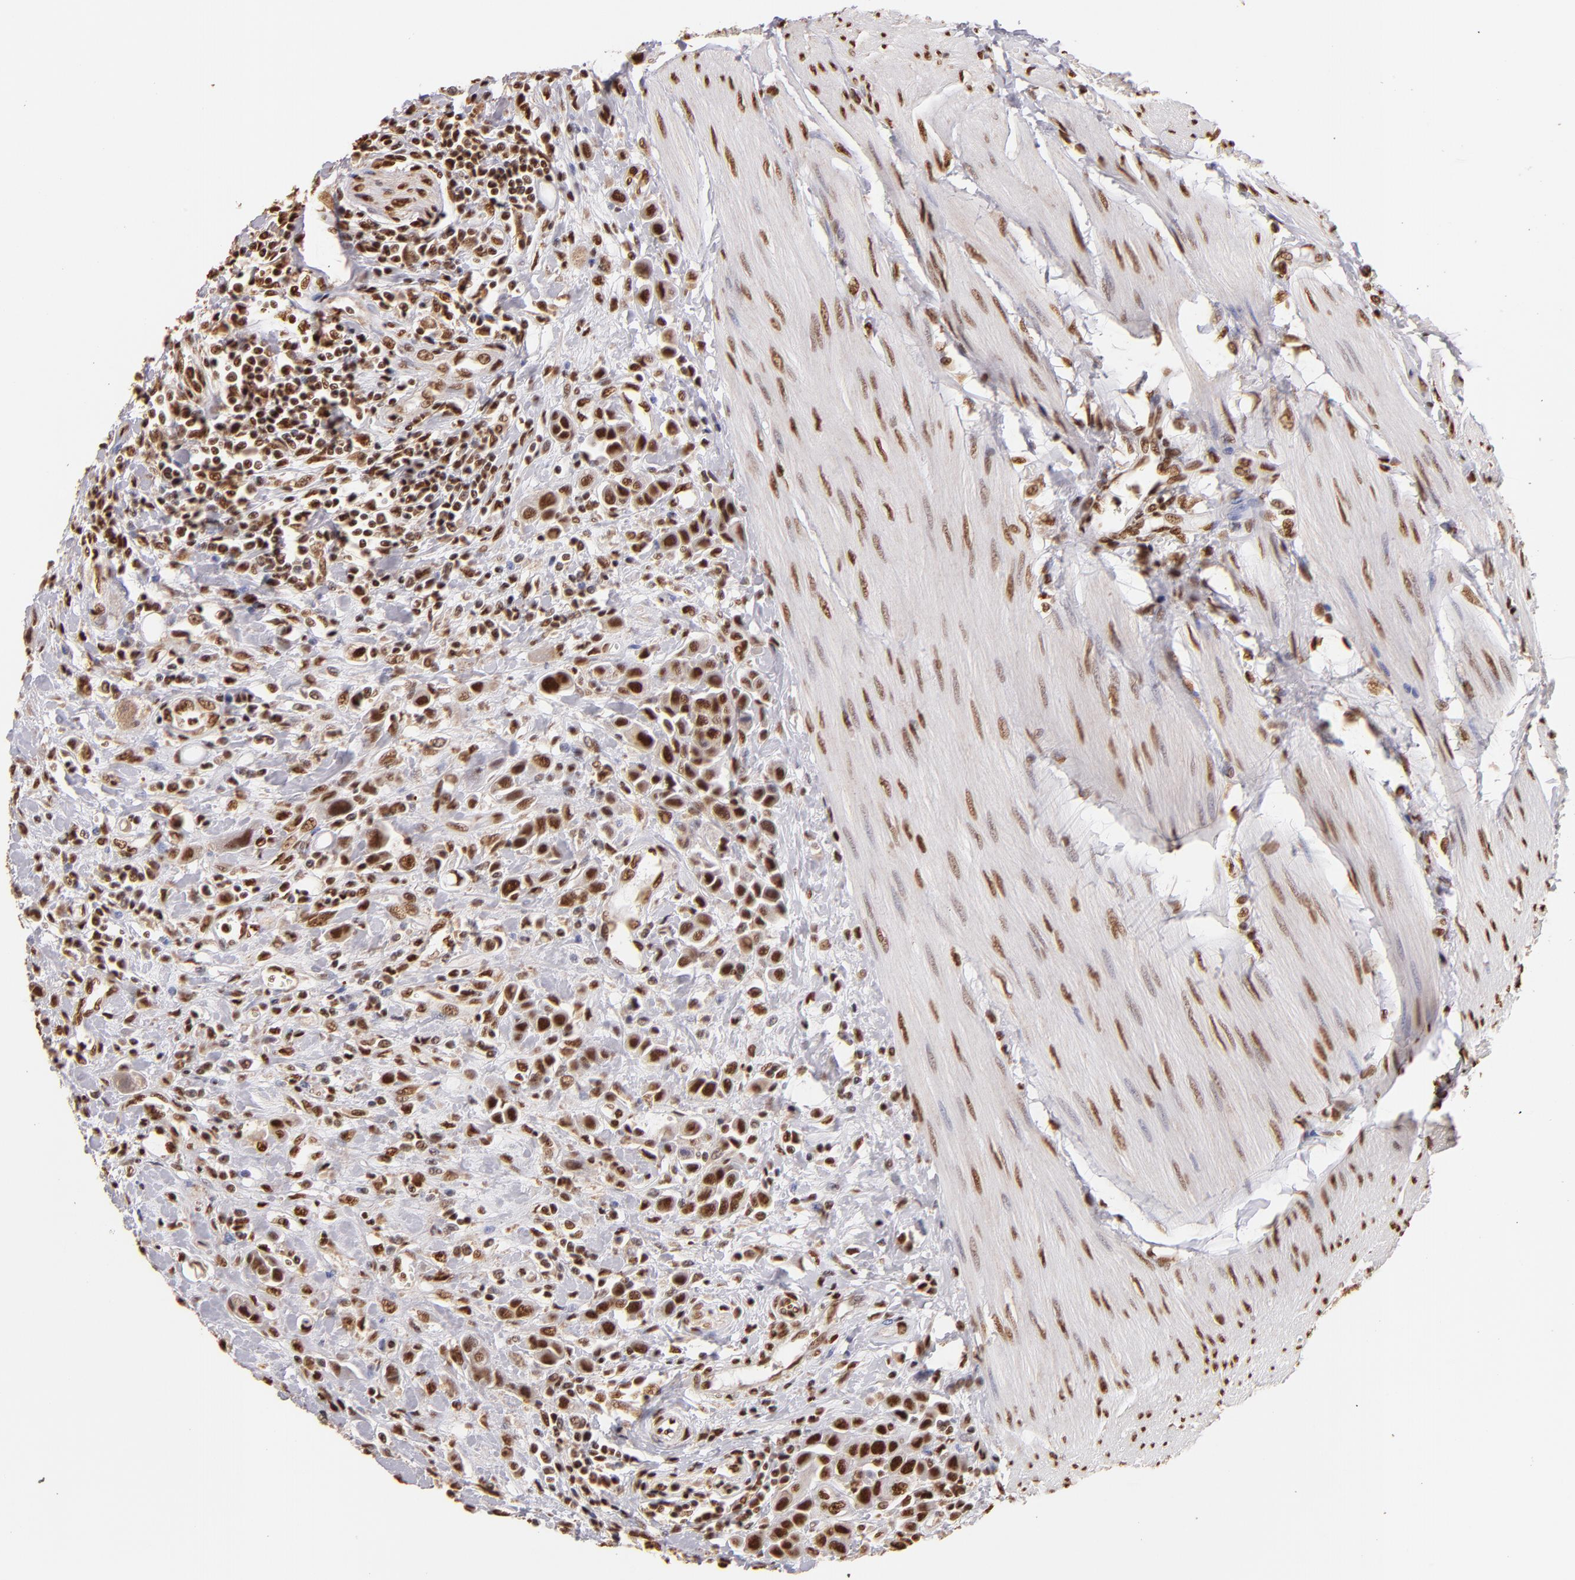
{"staining": {"intensity": "strong", "quantity": ">75%", "location": "cytoplasmic/membranous,nuclear"}, "tissue": "urothelial cancer", "cell_type": "Tumor cells", "image_type": "cancer", "snomed": [{"axis": "morphology", "description": "Urothelial carcinoma, High grade"}, {"axis": "topography", "description": "Urinary bladder"}], "caption": "Immunohistochemistry photomicrograph of neoplastic tissue: human urothelial carcinoma (high-grade) stained using immunohistochemistry reveals high levels of strong protein expression localized specifically in the cytoplasmic/membranous and nuclear of tumor cells, appearing as a cytoplasmic/membranous and nuclear brown color.", "gene": "SP1", "patient": {"sex": "male", "age": 50}}